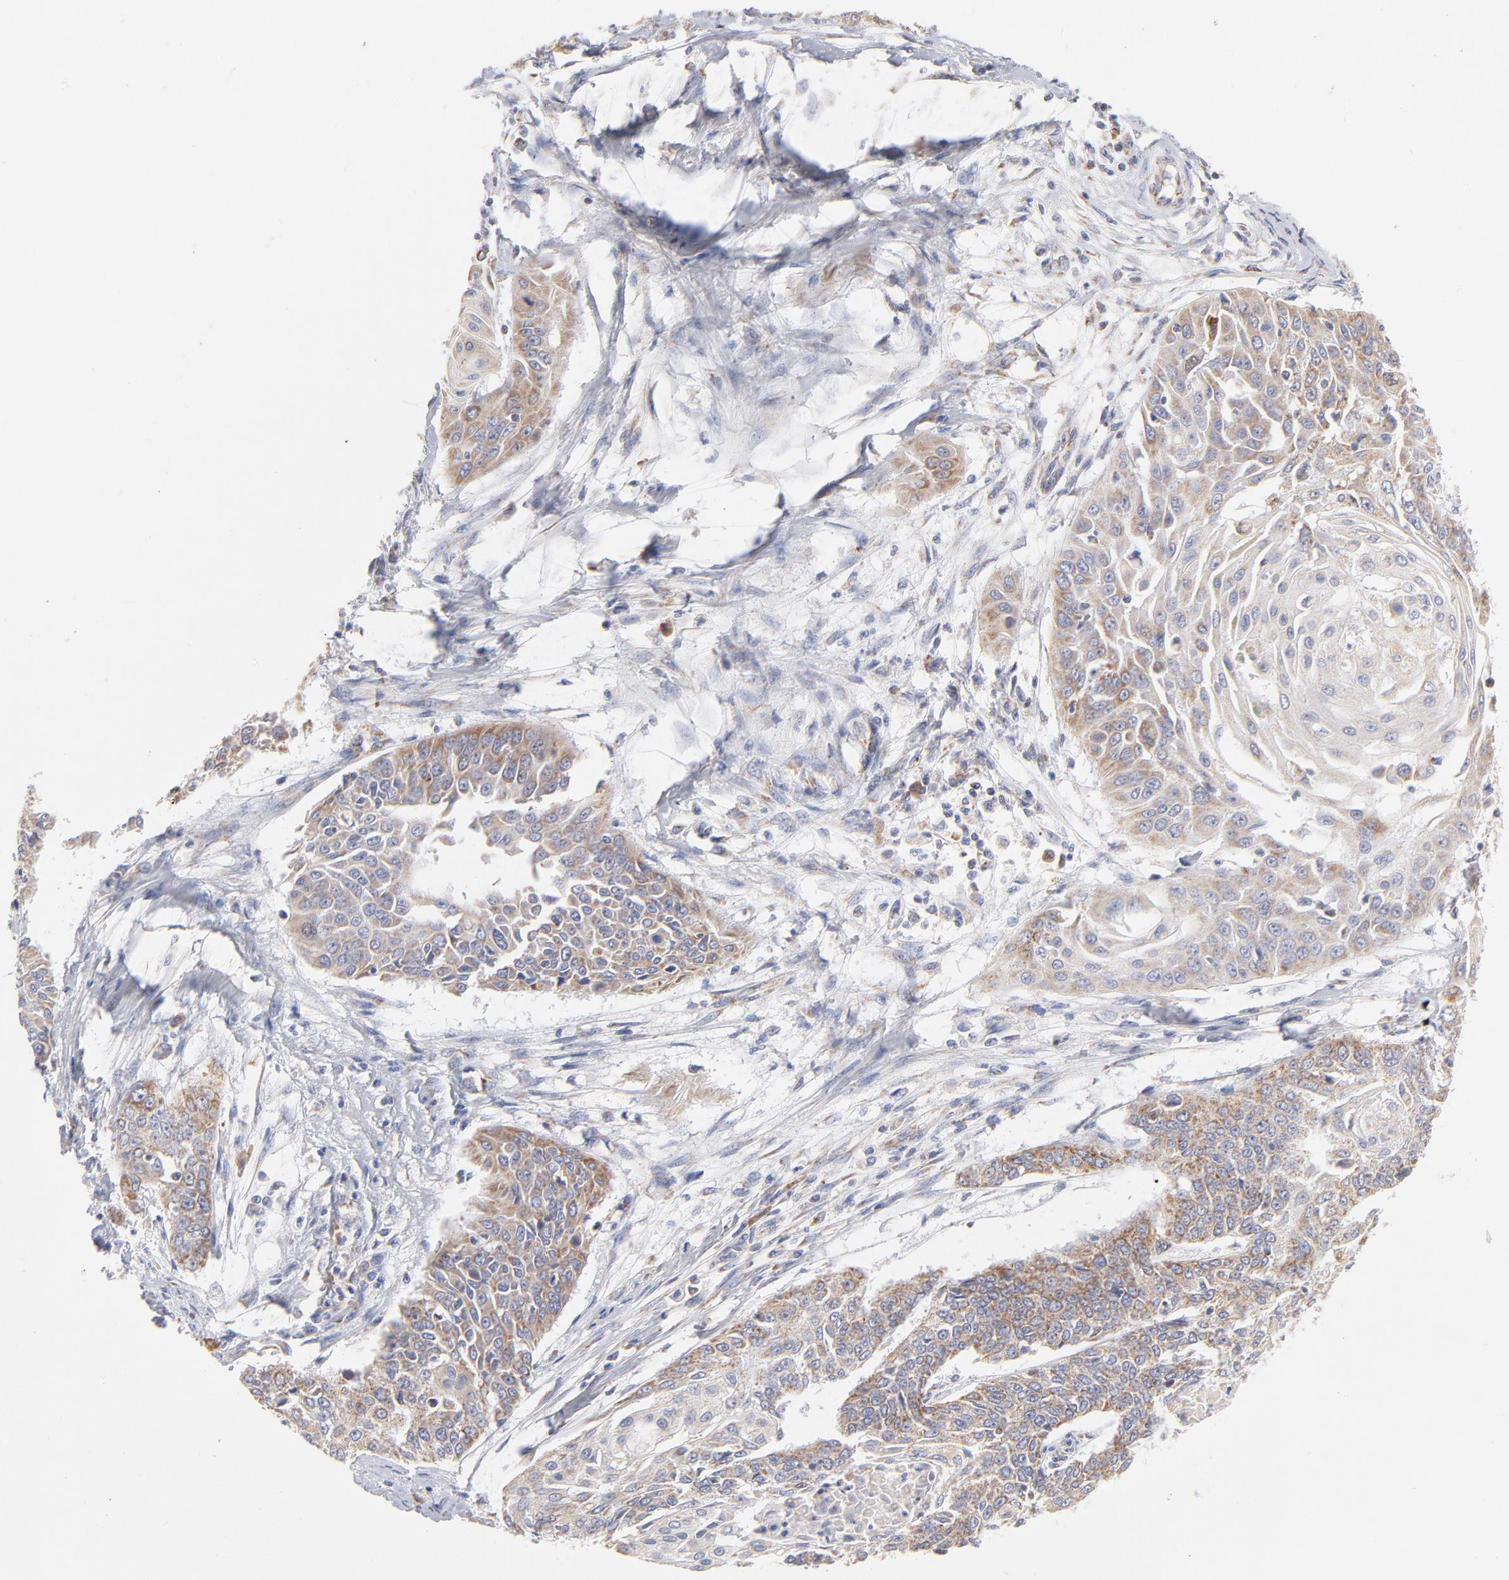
{"staining": {"intensity": "weak", "quantity": "25%-75%", "location": "cytoplasmic/membranous"}, "tissue": "cervical cancer", "cell_type": "Tumor cells", "image_type": "cancer", "snomed": [{"axis": "morphology", "description": "Squamous cell carcinoma, NOS"}, {"axis": "topography", "description": "Cervix"}], "caption": "This is an image of immunohistochemistry (IHC) staining of squamous cell carcinoma (cervical), which shows weak staining in the cytoplasmic/membranous of tumor cells.", "gene": "TIMM8A", "patient": {"sex": "female", "age": 64}}